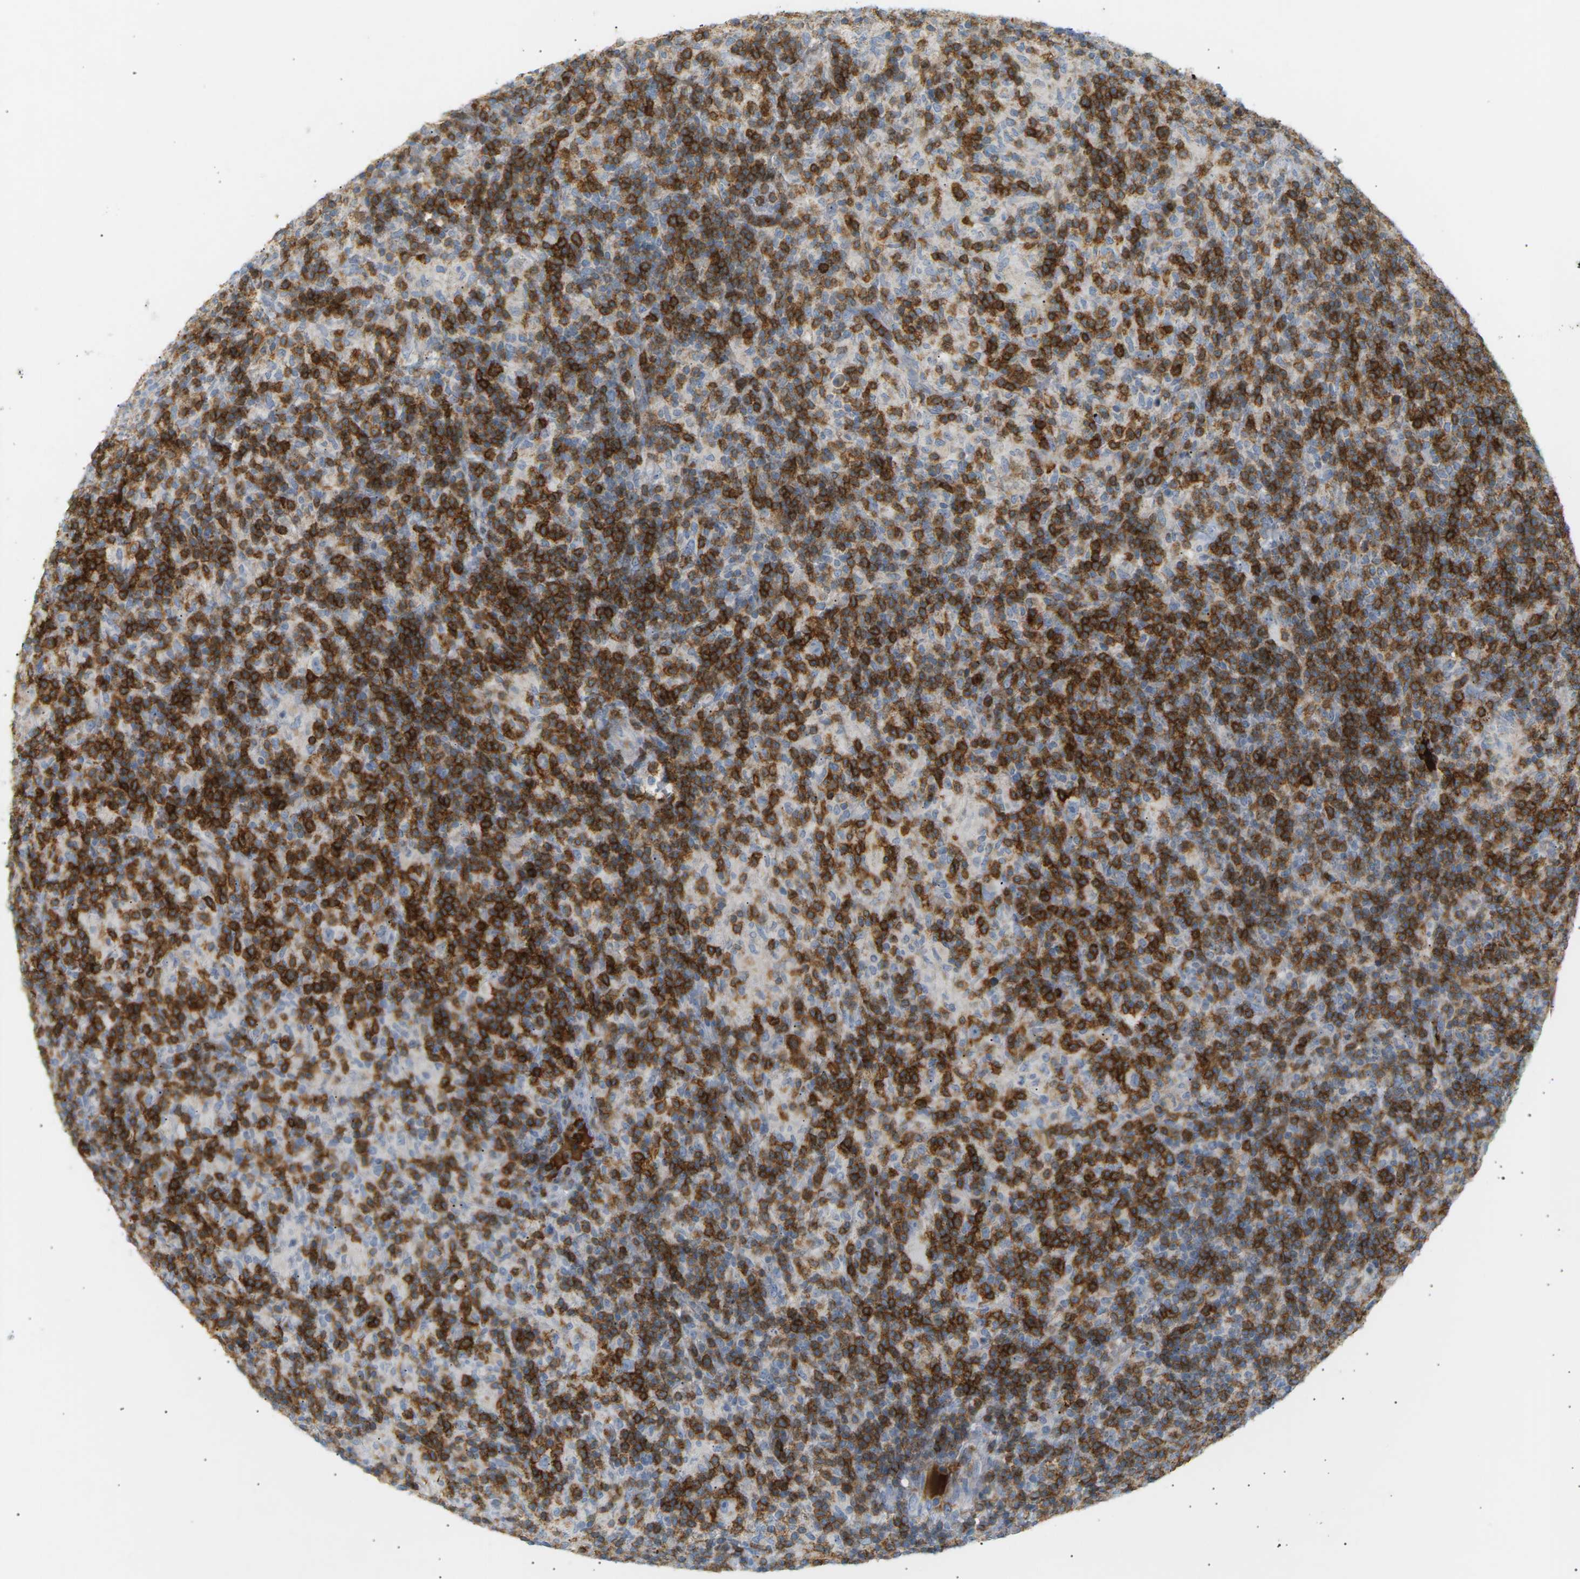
{"staining": {"intensity": "negative", "quantity": "none", "location": "none"}, "tissue": "lymphoma", "cell_type": "Tumor cells", "image_type": "cancer", "snomed": [{"axis": "morphology", "description": "Hodgkin's disease, NOS"}, {"axis": "topography", "description": "Lymph node"}], "caption": "A histopathology image of human Hodgkin's disease is negative for staining in tumor cells.", "gene": "LIME1", "patient": {"sex": "male", "age": 70}}